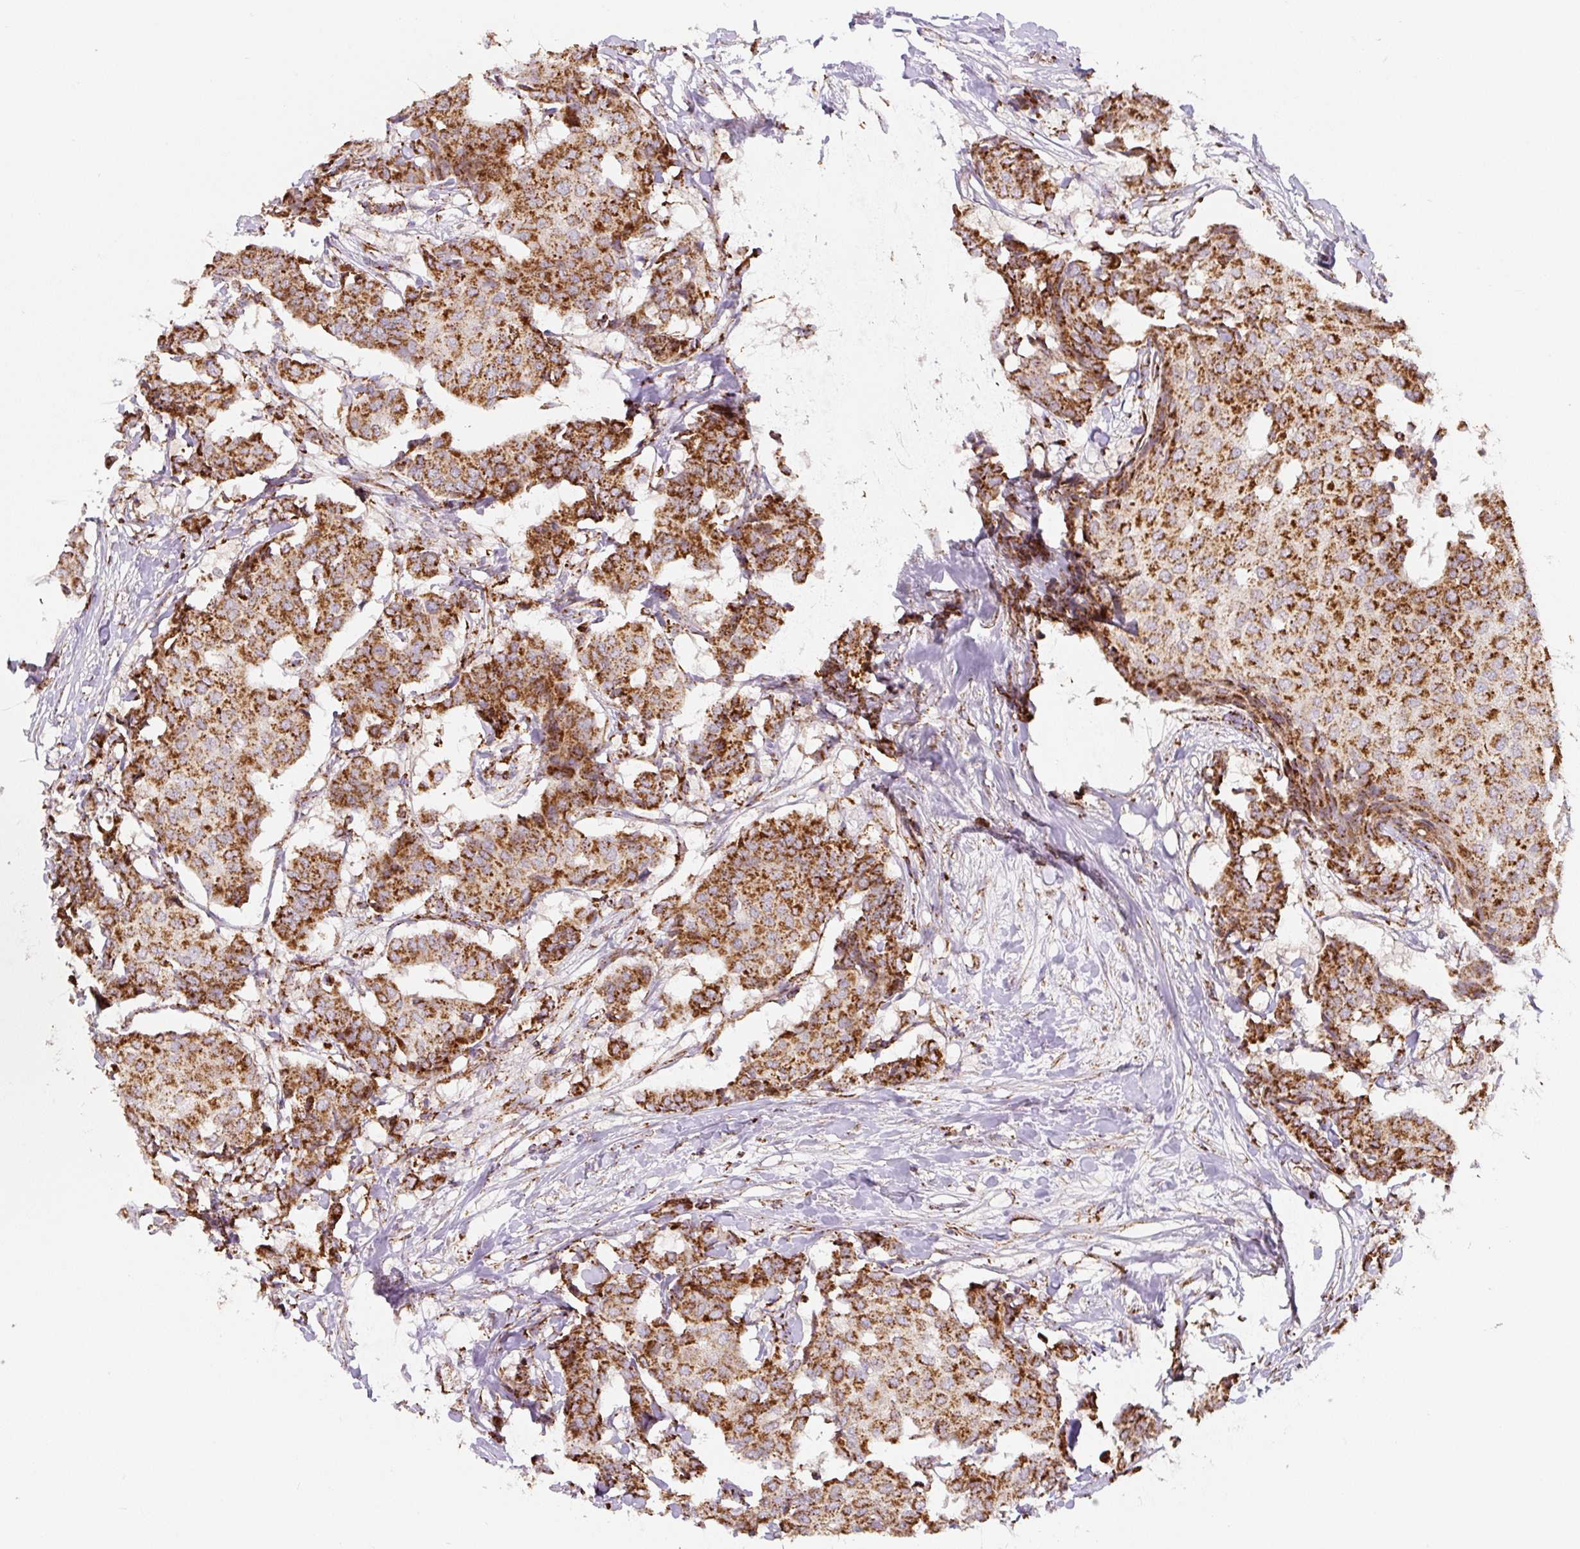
{"staining": {"intensity": "strong", "quantity": ">75%", "location": "cytoplasmic/membranous"}, "tissue": "breast cancer", "cell_type": "Tumor cells", "image_type": "cancer", "snomed": [{"axis": "morphology", "description": "Duct carcinoma"}, {"axis": "topography", "description": "Breast"}], "caption": "High-magnification brightfield microscopy of breast infiltrating ductal carcinoma stained with DAB (3,3'-diaminobenzidine) (brown) and counterstained with hematoxylin (blue). tumor cells exhibit strong cytoplasmic/membranous staining is seen in approximately>75% of cells.", "gene": "MT-CO2", "patient": {"sex": "female", "age": 75}}